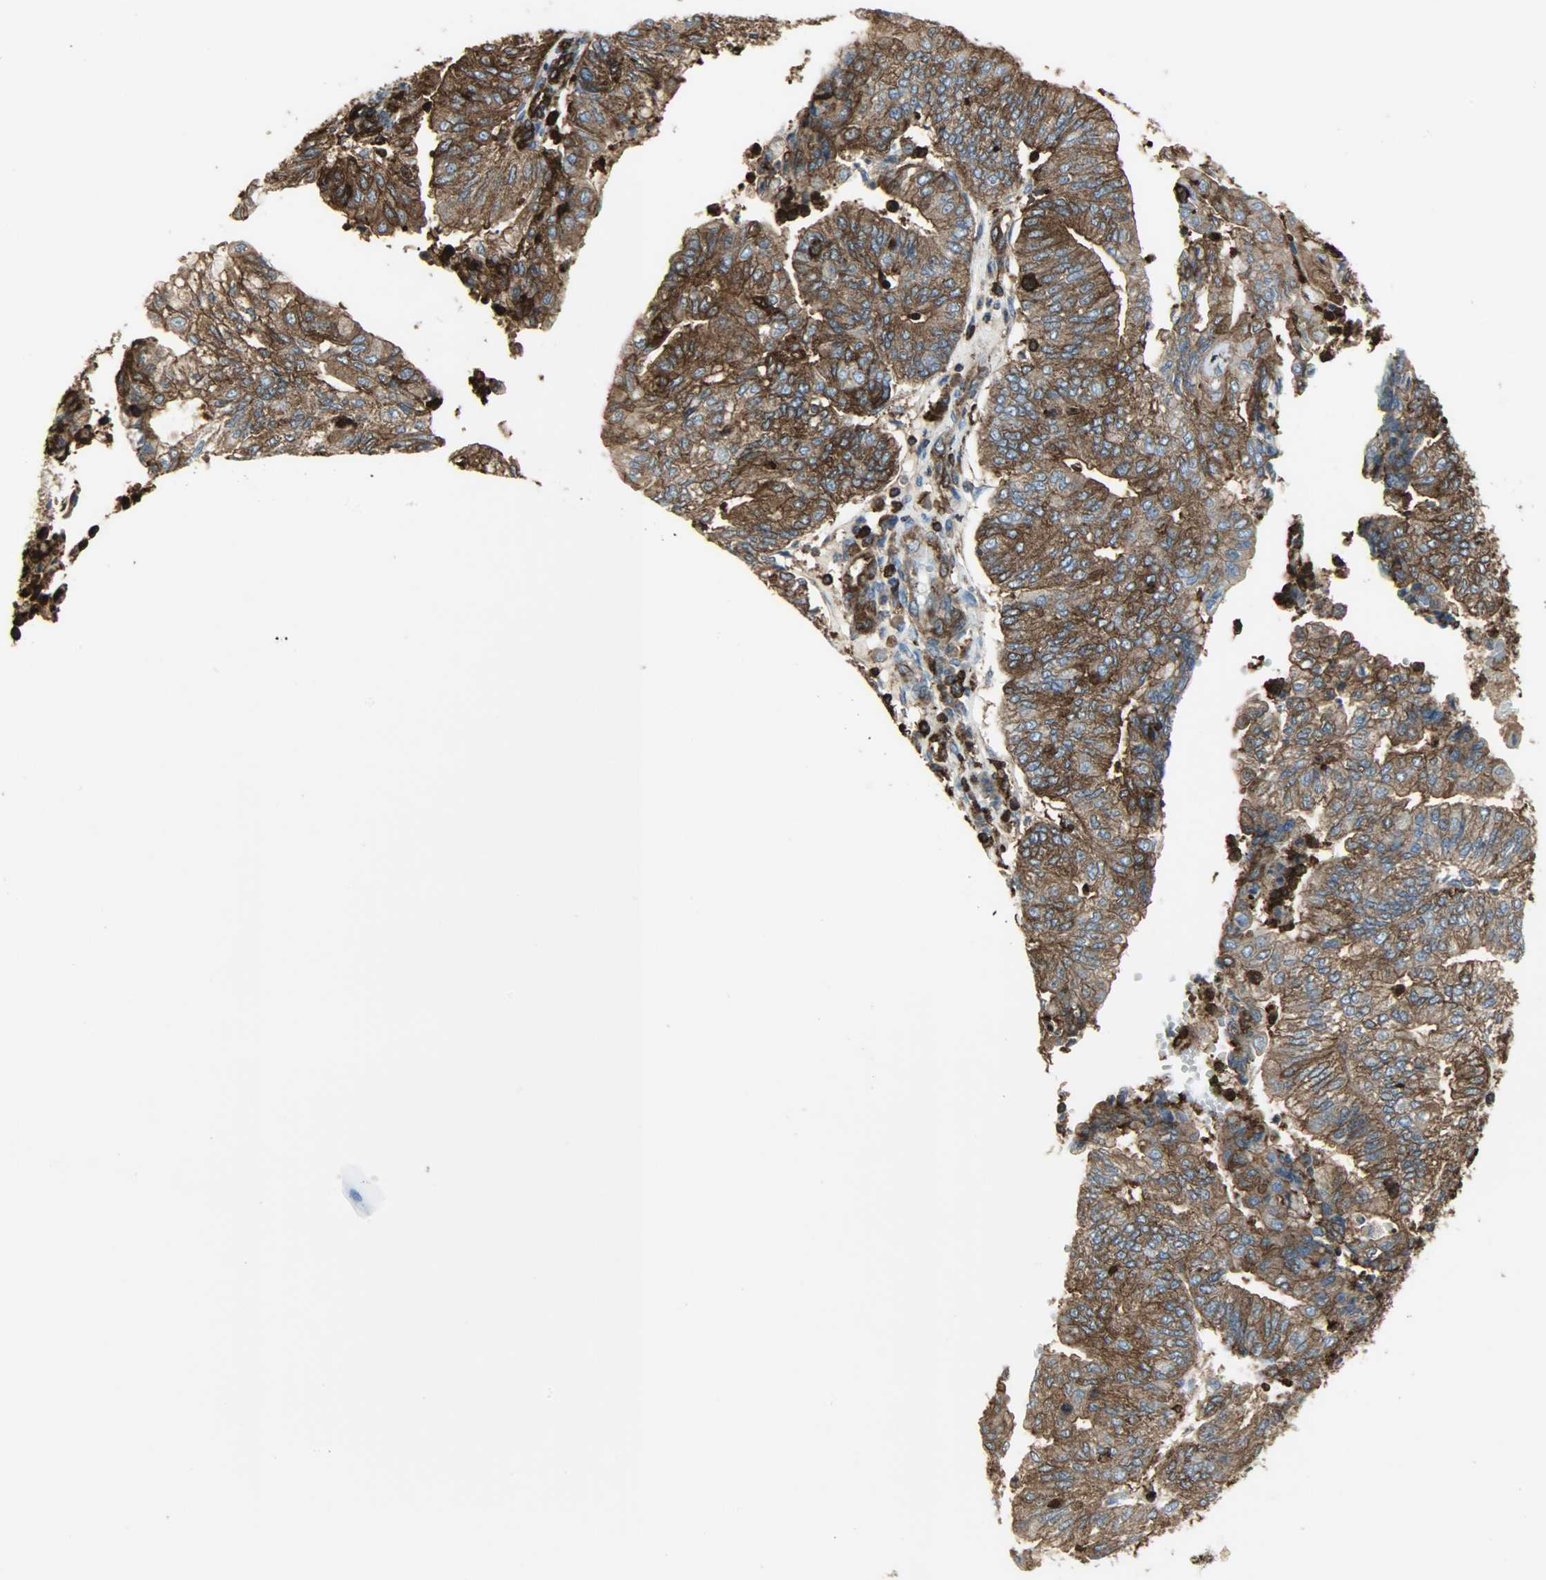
{"staining": {"intensity": "strong", "quantity": ">75%", "location": "cytoplasmic/membranous"}, "tissue": "endometrial cancer", "cell_type": "Tumor cells", "image_type": "cancer", "snomed": [{"axis": "morphology", "description": "Adenocarcinoma, NOS"}, {"axis": "topography", "description": "Endometrium"}], "caption": "Immunohistochemical staining of human endometrial cancer (adenocarcinoma) exhibits high levels of strong cytoplasmic/membranous protein staining in about >75% of tumor cells. (Brightfield microscopy of DAB IHC at high magnification).", "gene": "VASP", "patient": {"sex": "female", "age": 59}}